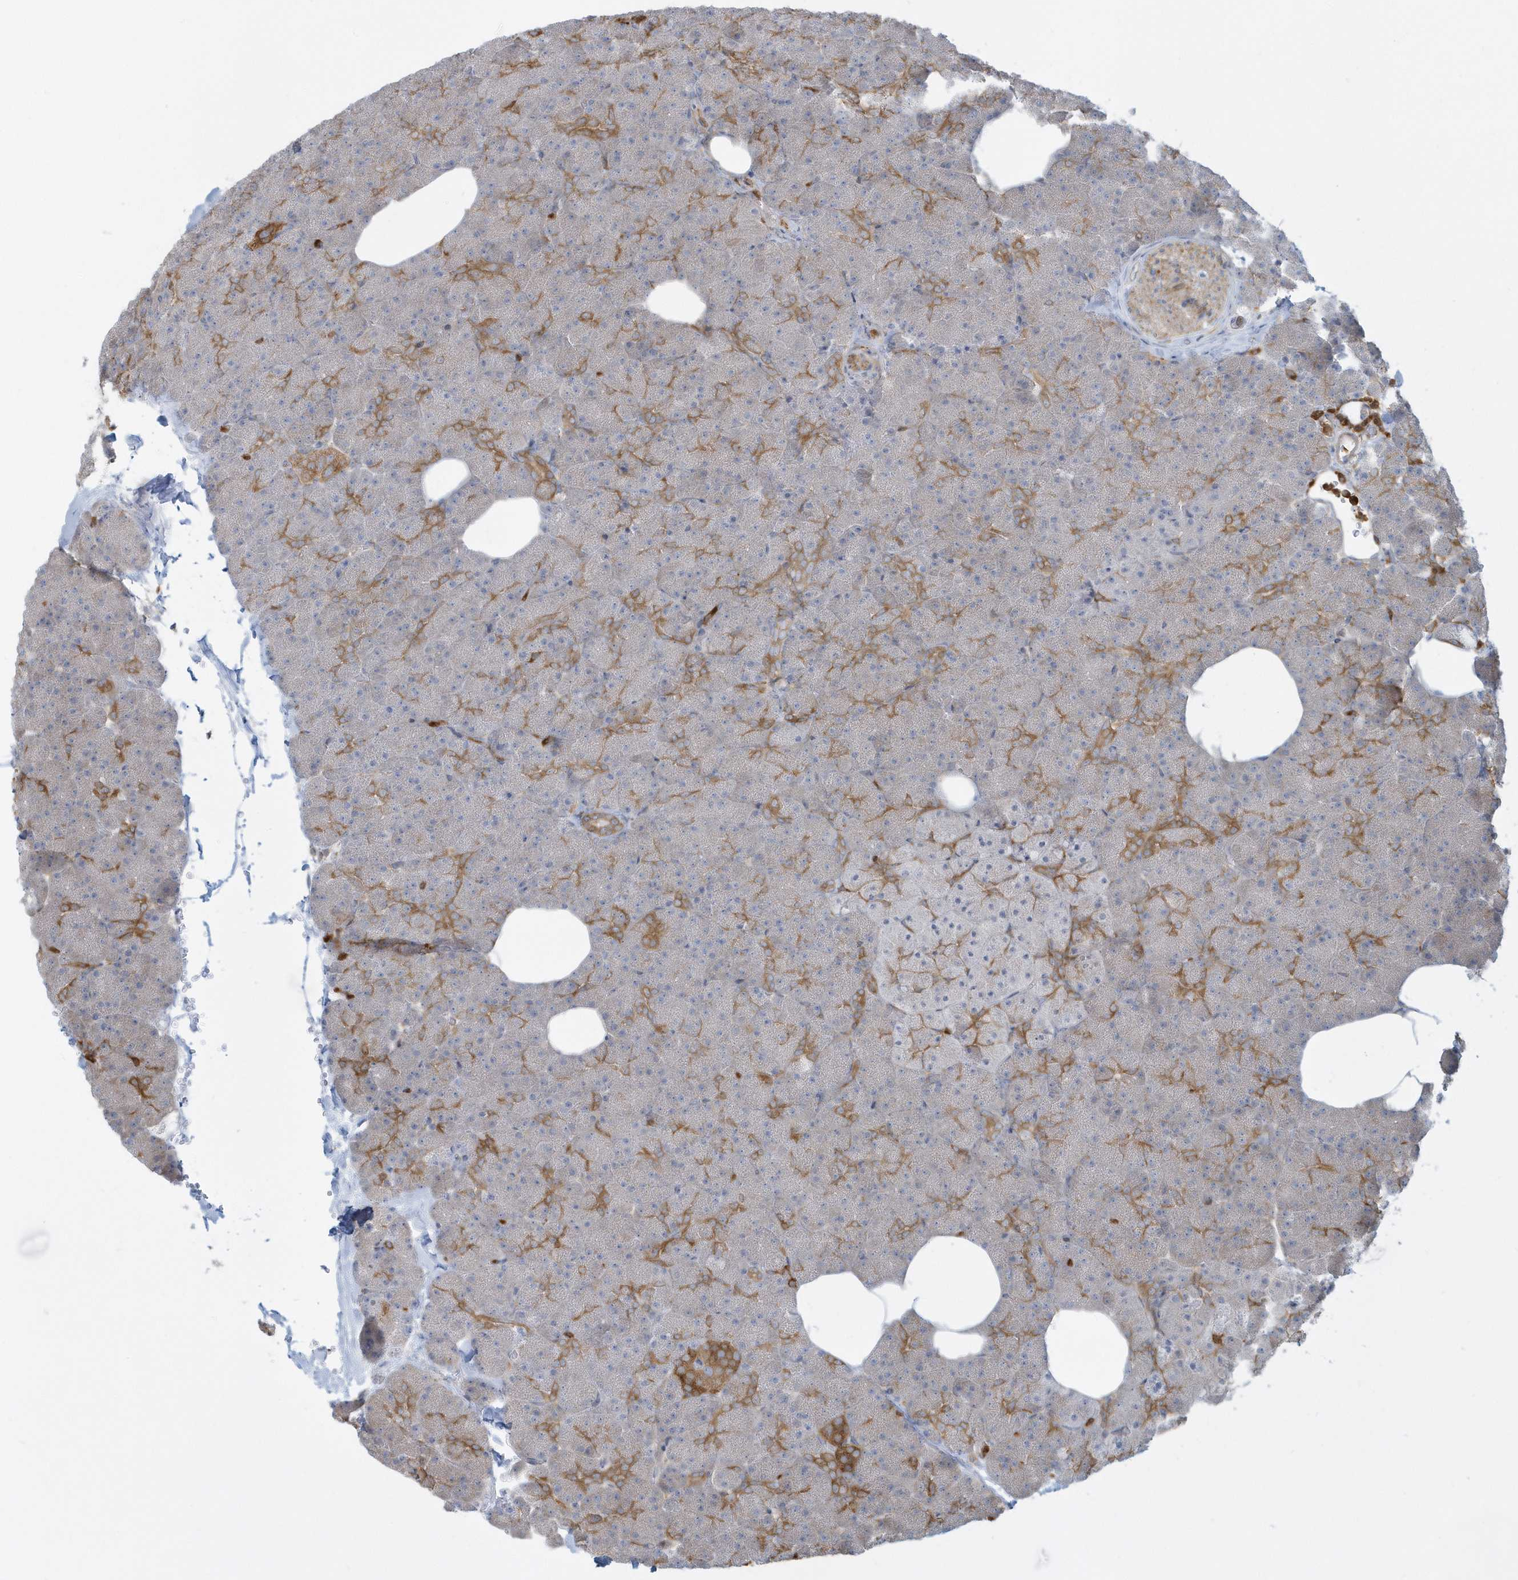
{"staining": {"intensity": "moderate", "quantity": "25%-75%", "location": "cytoplasmic/membranous"}, "tissue": "pancreas", "cell_type": "Exocrine glandular cells", "image_type": "normal", "snomed": [{"axis": "morphology", "description": "Normal tissue, NOS"}, {"axis": "morphology", "description": "Carcinoid, malignant, NOS"}, {"axis": "topography", "description": "Pancreas"}], "caption": "The immunohistochemical stain labels moderate cytoplasmic/membranous positivity in exocrine glandular cells of normal pancreas.", "gene": "CLCN6", "patient": {"sex": "female", "age": 35}}